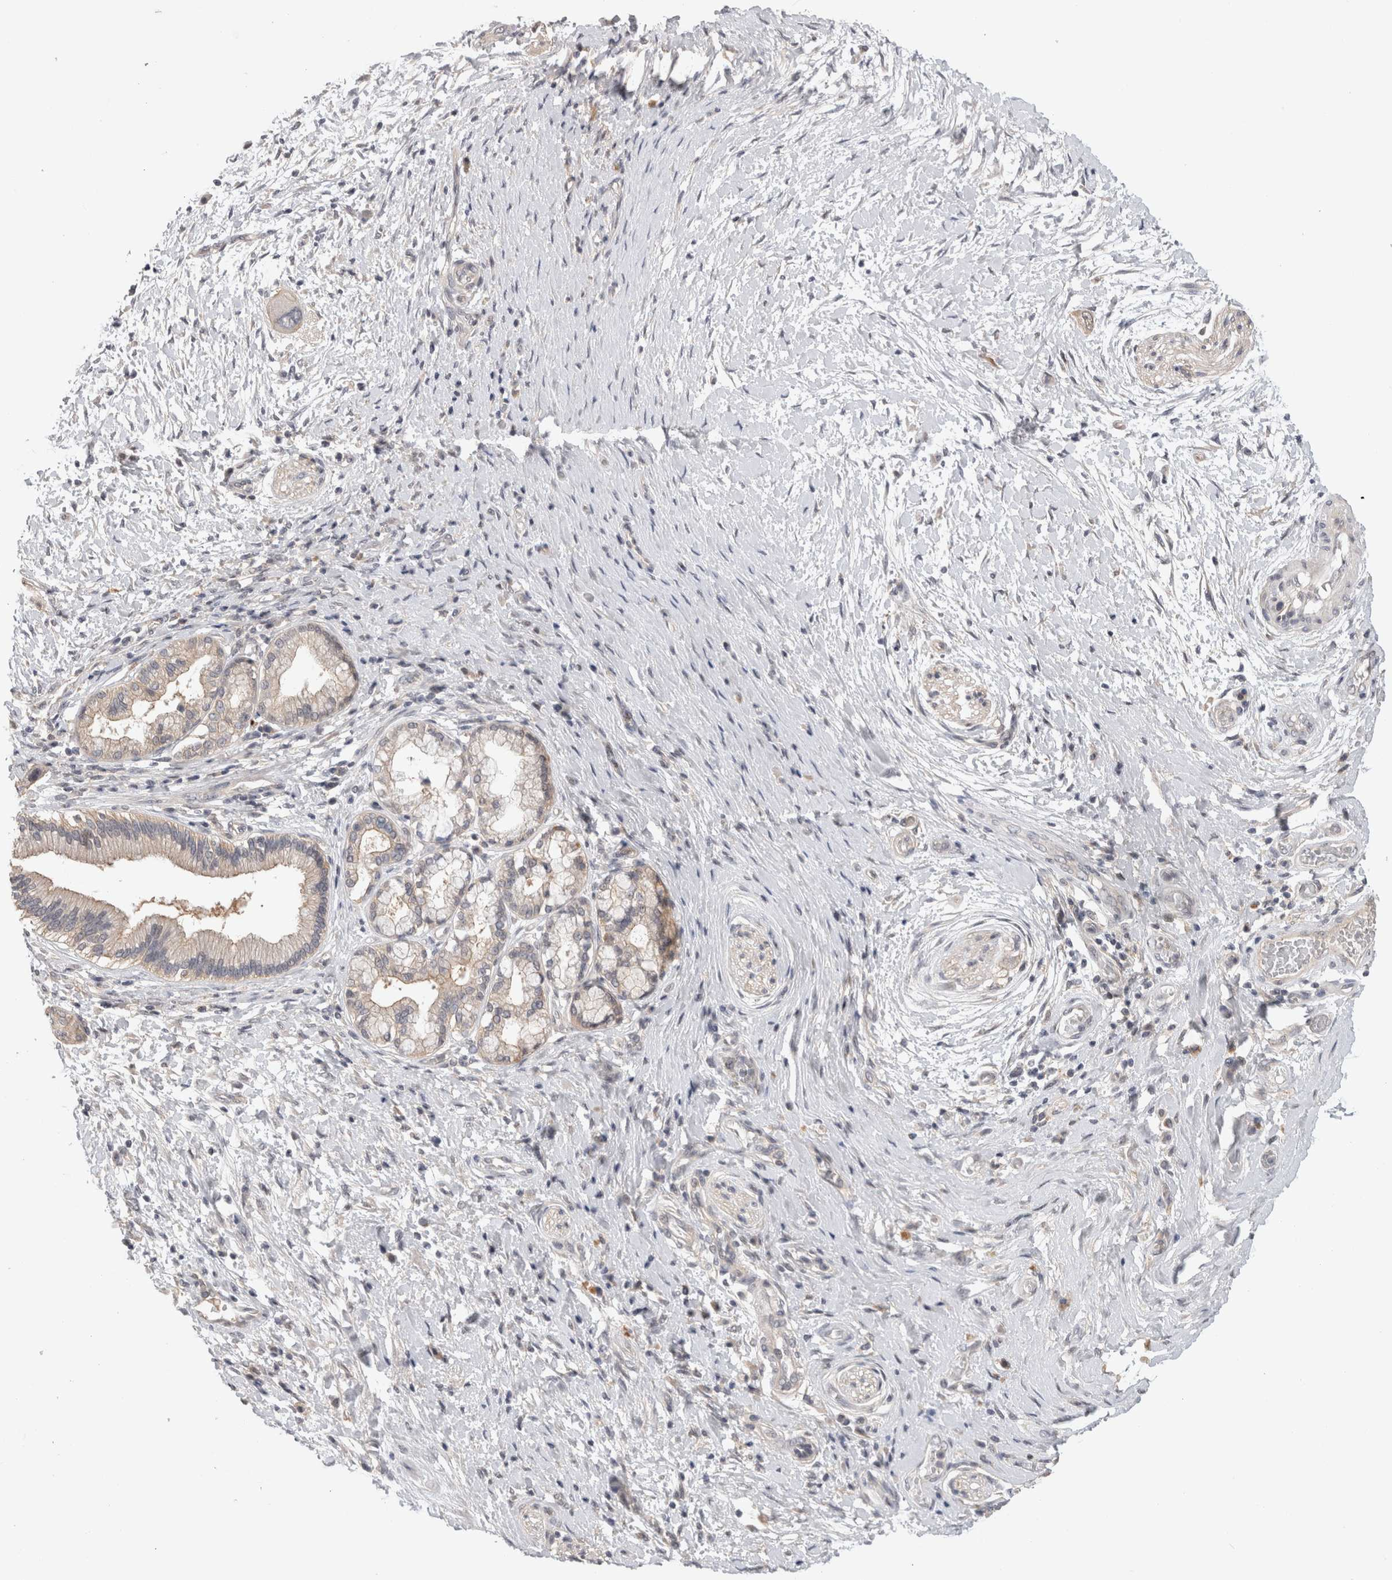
{"staining": {"intensity": "weak", "quantity": "<25%", "location": "cytoplasmic/membranous"}, "tissue": "pancreatic cancer", "cell_type": "Tumor cells", "image_type": "cancer", "snomed": [{"axis": "morphology", "description": "Adenocarcinoma, NOS"}, {"axis": "topography", "description": "Pancreas"}], "caption": "DAB (3,3'-diaminobenzidine) immunohistochemical staining of human pancreatic cancer (adenocarcinoma) displays no significant expression in tumor cells.", "gene": "CERS3", "patient": {"sex": "male", "age": 58}}